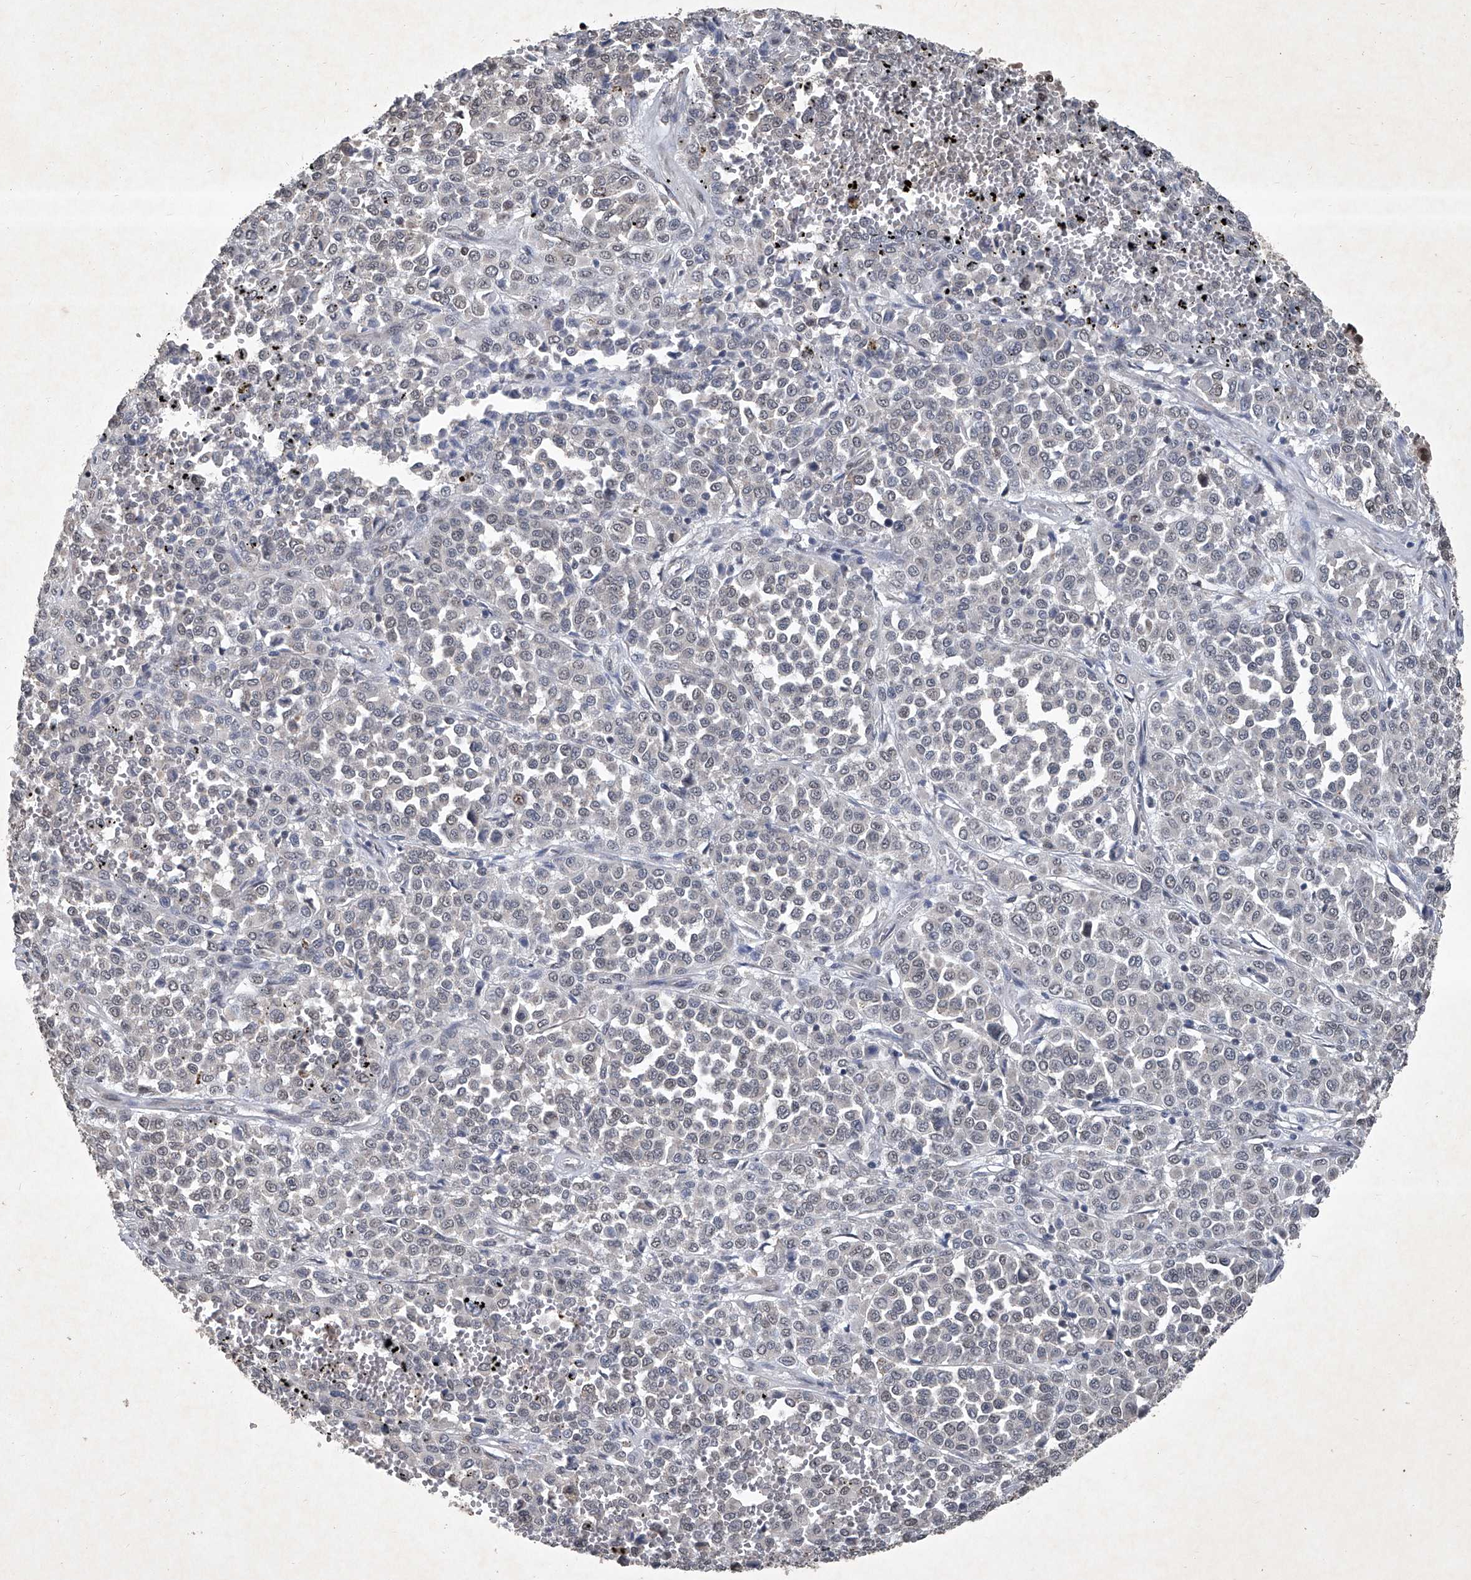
{"staining": {"intensity": "negative", "quantity": "none", "location": "none"}, "tissue": "melanoma", "cell_type": "Tumor cells", "image_type": "cancer", "snomed": [{"axis": "morphology", "description": "Malignant melanoma, Metastatic site"}, {"axis": "topography", "description": "Pancreas"}], "caption": "Micrograph shows no protein positivity in tumor cells of melanoma tissue. The staining is performed using DAB (3,3'-diaminobenzidine) brown chromogen with nuclei counter-stained in using hematoxylin.", "gene": "DDX39B", "patient": {"sex": "female", "age": 30}}